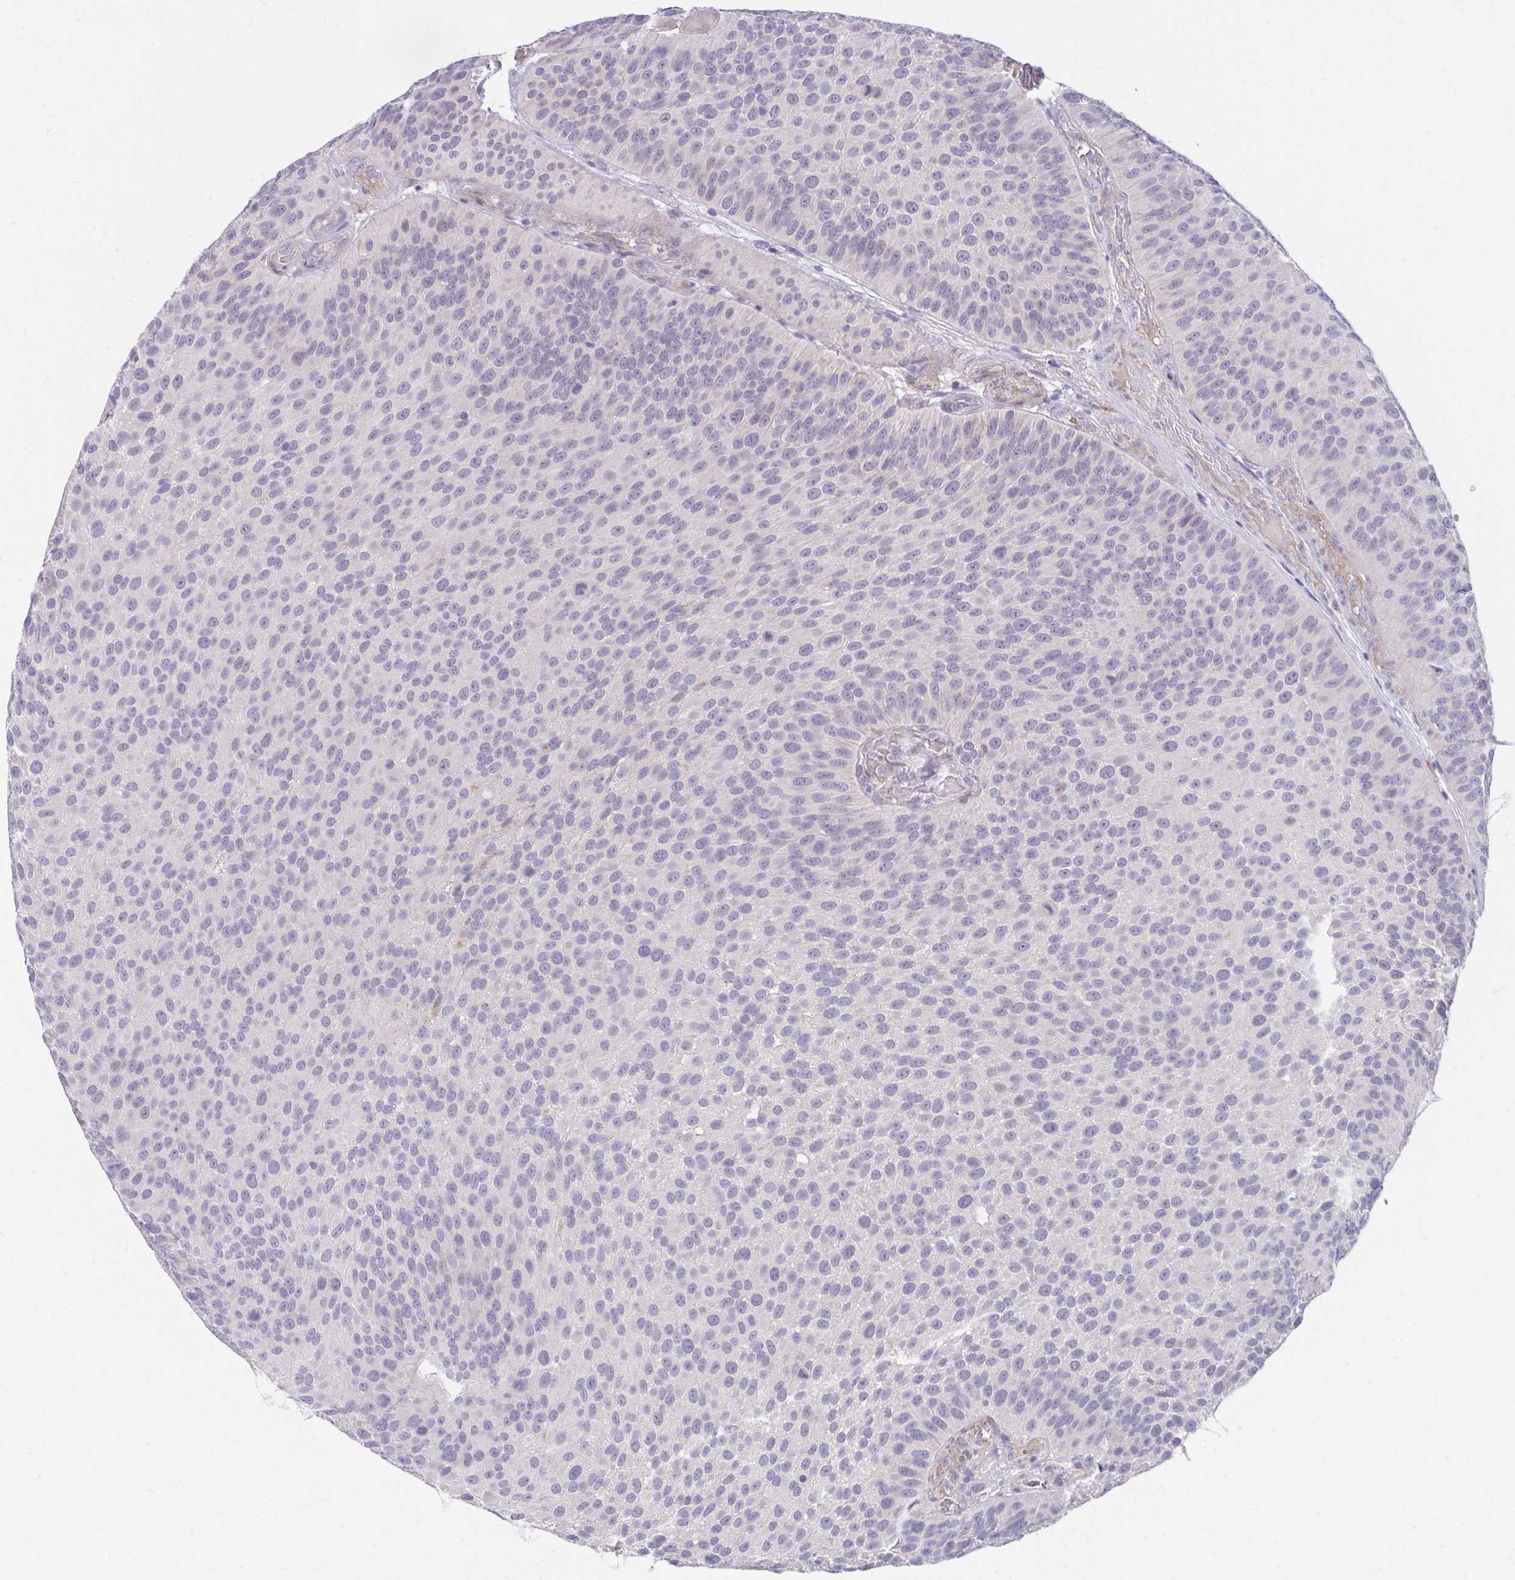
{"staining": {"intensity": "negative", "quantity": "none", "location": "none"}, "tissue": "urothelial cancer", "cell_type": "Tumor cells", "image_type": "cancer", "snomed": [{"axis": "morphology", "description": "Urothelial carcinoma, Low grade"}, {"axis": "topography", "description": "Urinary bladder"}], "caption": "Immunohistochemistry (IHC) of human urothelial carcinoma (low-grade) exhibits no positivity in tumor cells. (Brightfield microscopy of DAB immunohistochemistry (IHC) at high magnification).", "gene": "SLAMF7", "patient": {"sex": "male", "age": 76}}